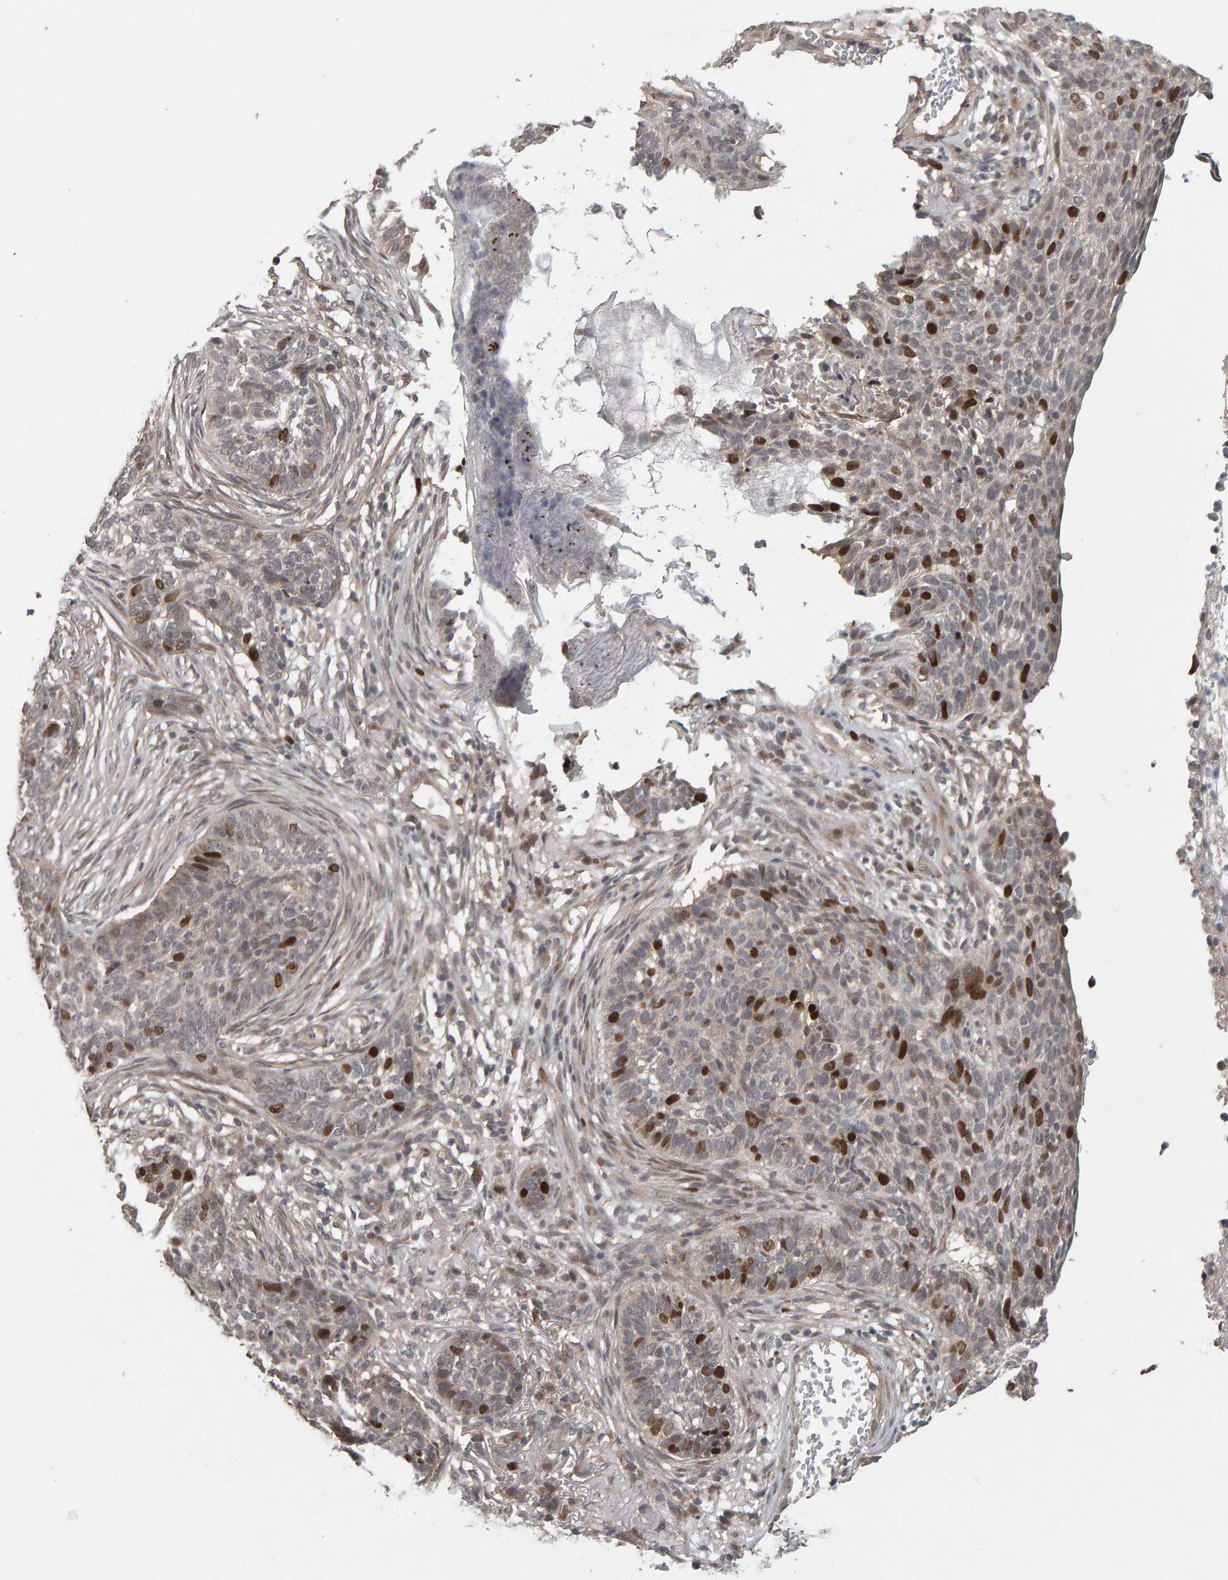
{"staining": {"intensity": "strong", "quantity": "<25%", "location": "nuclear"}, "tissue": "skin cancer", "cell_type": "Tumor cells", "image_type": "cancer", "snomed": [{"axis": "morphology", "description": "Basal cell carcinoma"}, {"axis": "topography", "description": "Skin"}], "caption": "Strong nuclear expression for a protein is present in about <25% of tumor cells of skin basal cell carcinoma using immunohistochemistry.", "gene": "CDCA5", "patient": {"sex": "male", "age": 85}}